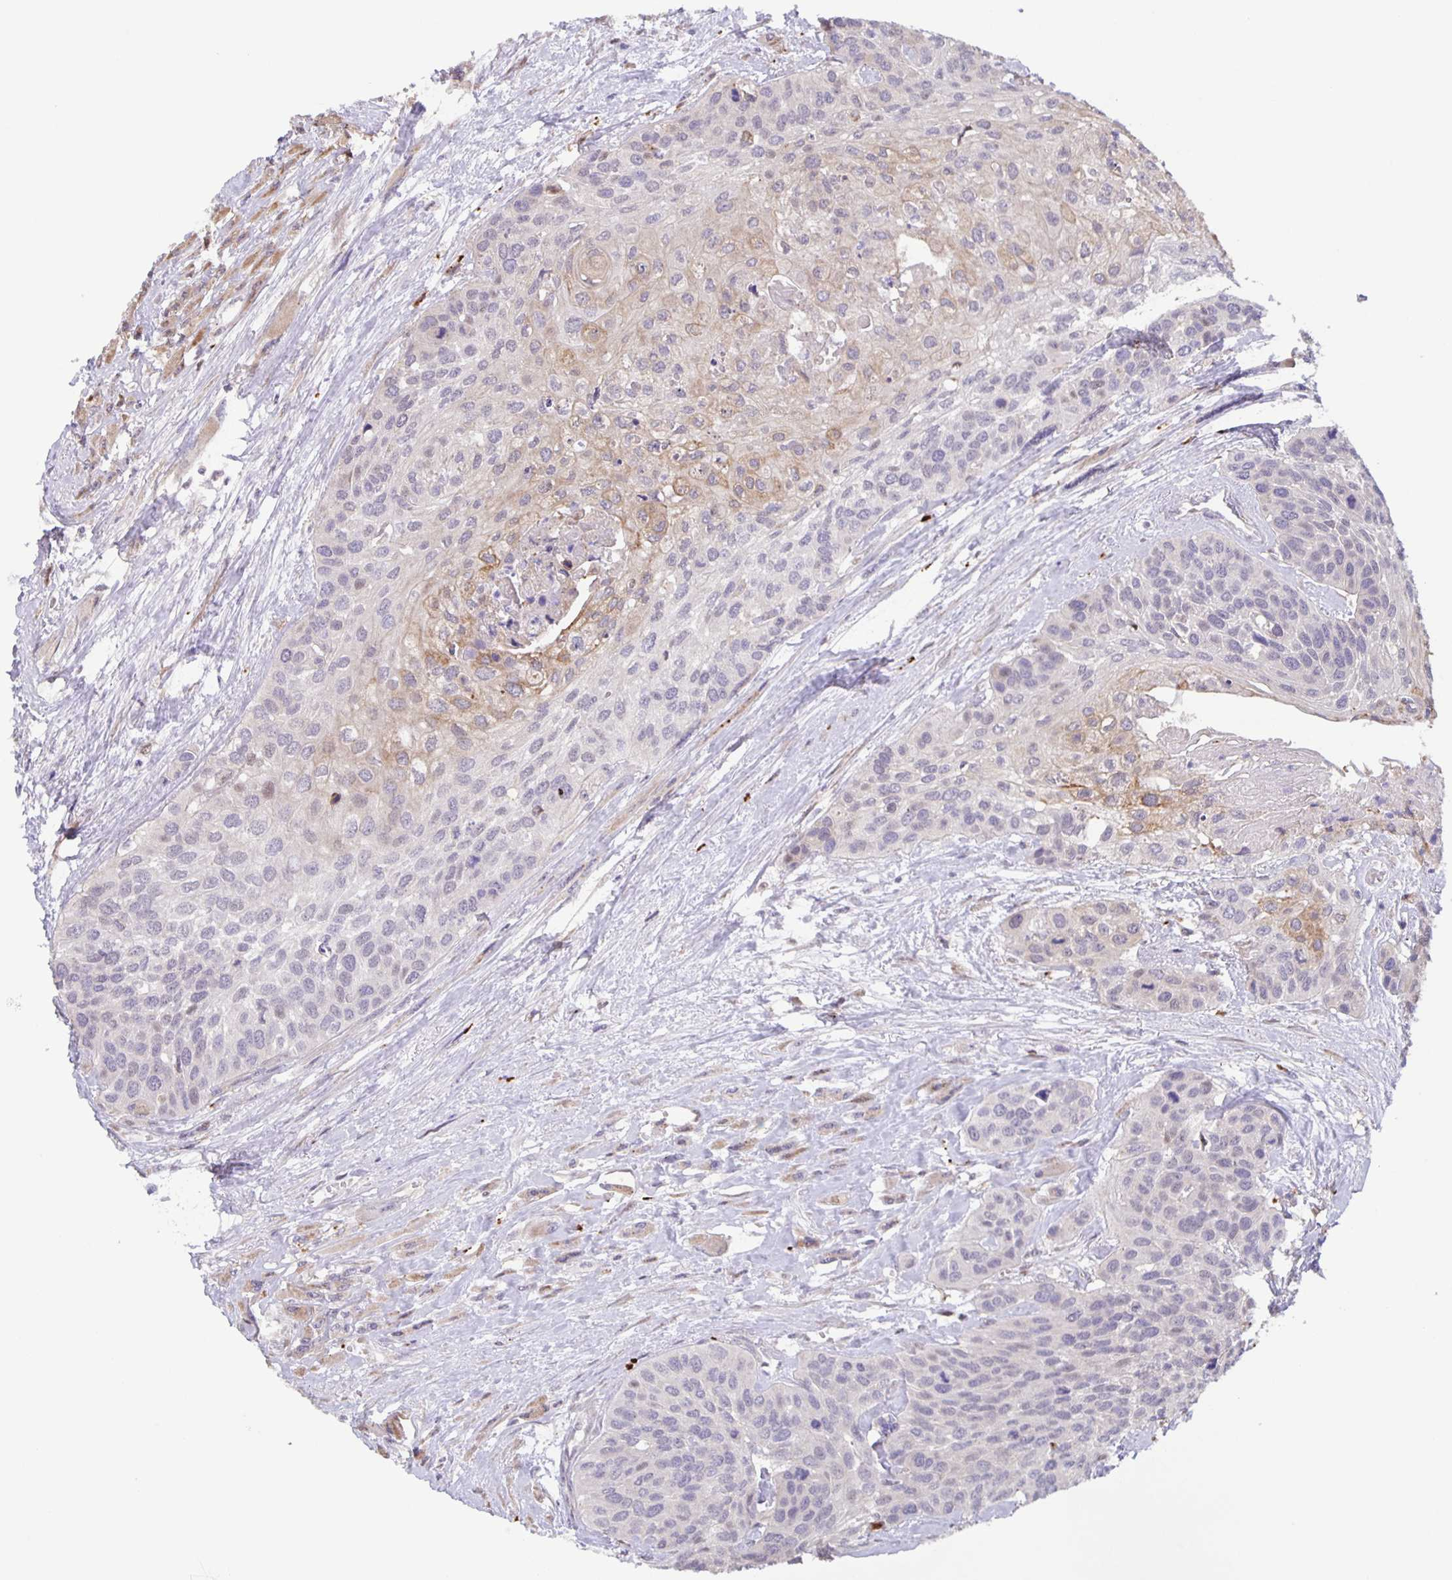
{"staining": {"intensity": "negative", "quantity": "none", "location": "none"}, "tissue": "head and neck cancer", "cell_type": "Tumor cells", "image_type": "cancer", "snomed": [{"axis": "morphology", "description": "Squamous cell carcinoma, NOS"}, {"axis": "topography", "description": "Head-Neck"}], "caption": "This is a histopathology image of IHC staining of head and neck cancer, which shows no positivity in tumor cells. (DAB IHC with hematoxylin counter stain).", "gene": "MAPK12", "patient": {"sex": "female", "age": 50}}